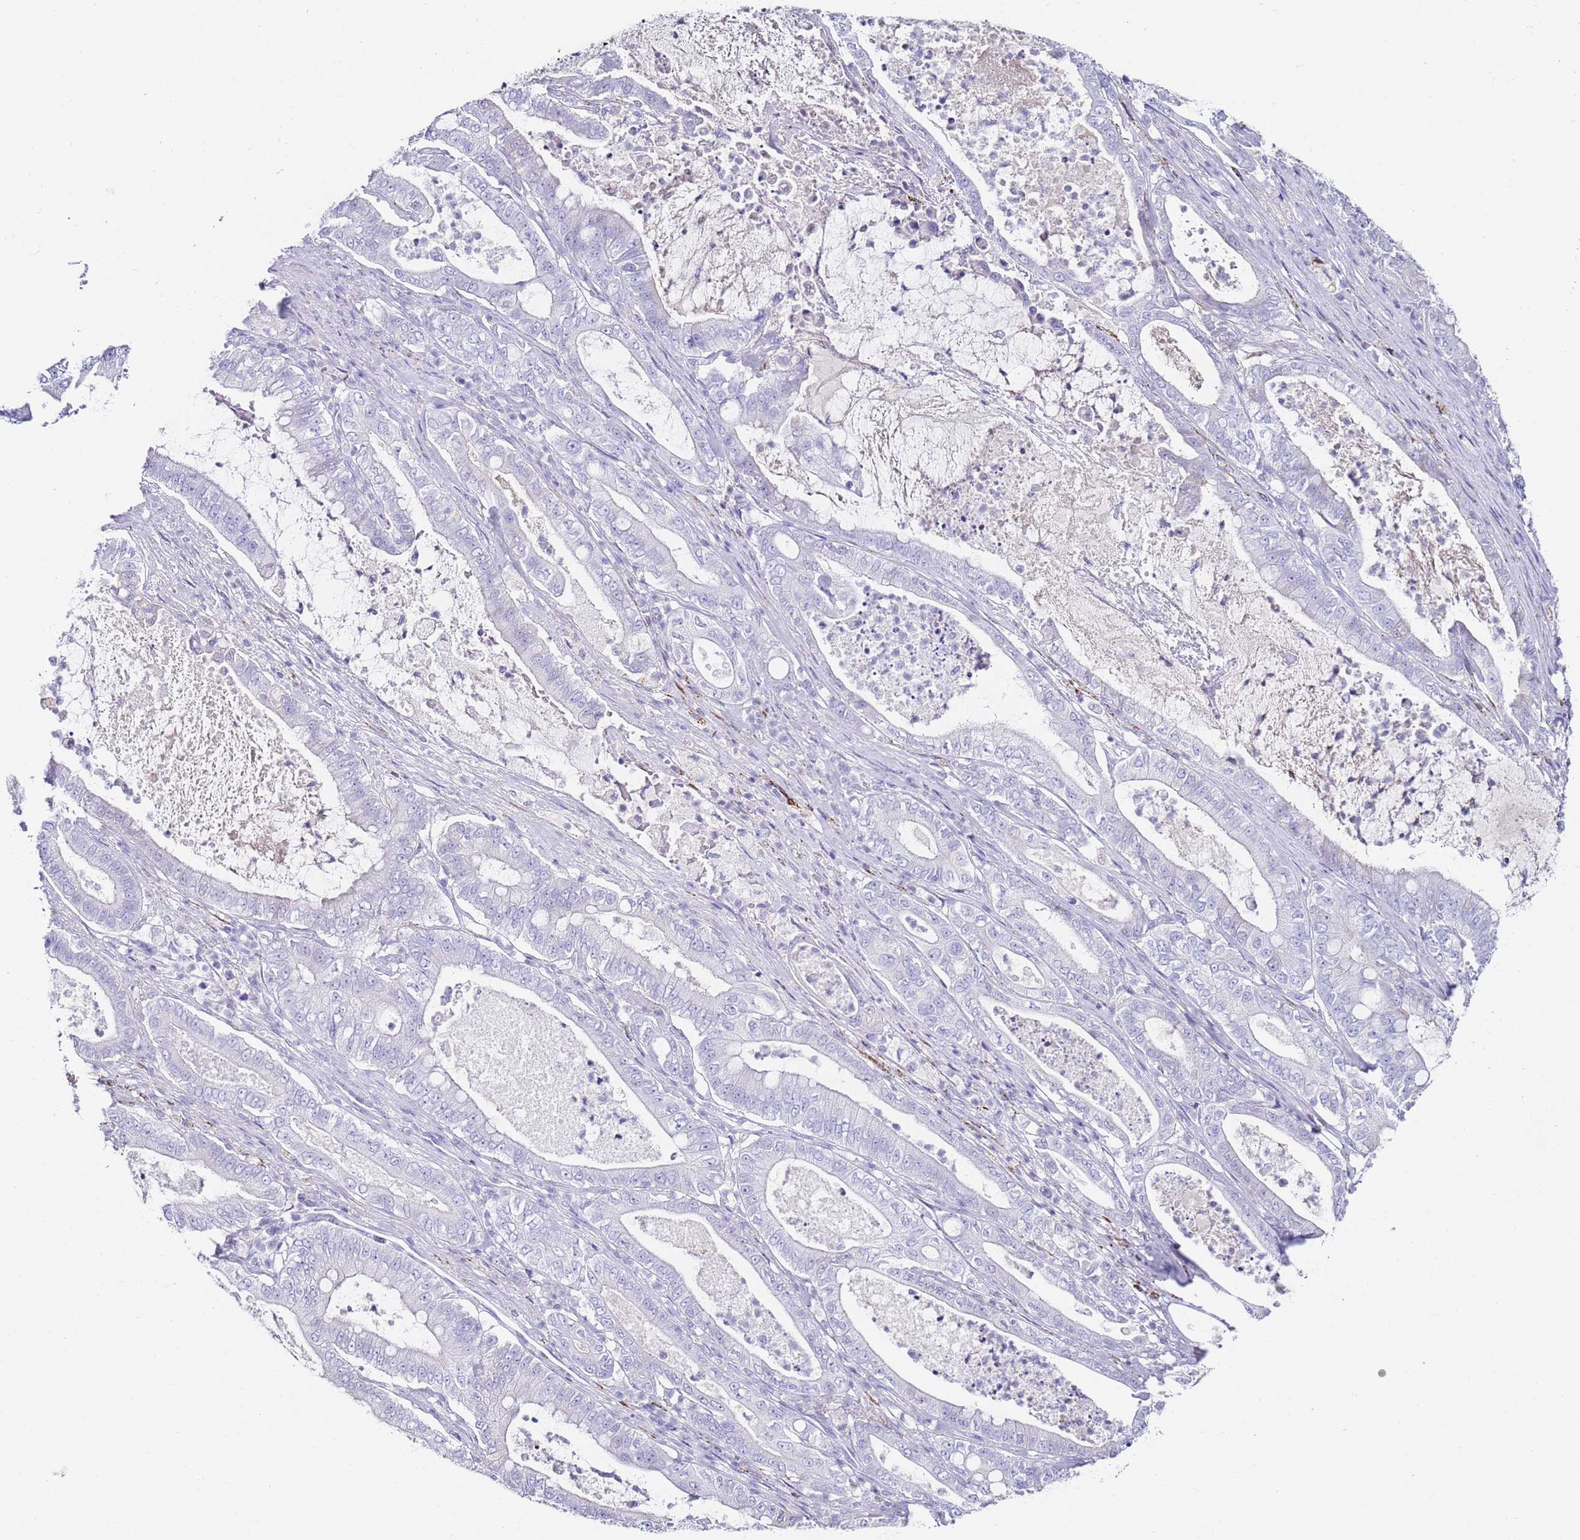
{"staining": {"intensity": "negative", "quantity": "none", "location": "none"}, "tissue": "pancreatic cancer", "cell_type": "Tumor cells", "image_type": "cancer", "snomed": [{"axis": "morphology", "description": "Adenocarcinoma, NOS"}, {"axis": "topography", "description": "Pancreas"}], "caption": "IHC image of neoplastic tissue: pancreatic cancer stained with DAB (3,3'-diaminobenzidine) displays no significant protein positivity in tumor cells. (DAB immunohistochemistry visualized using brightfield microscopy, high magnification).", "gene": "PTBP2", "patient": {"sex": "male", "age": 71}}